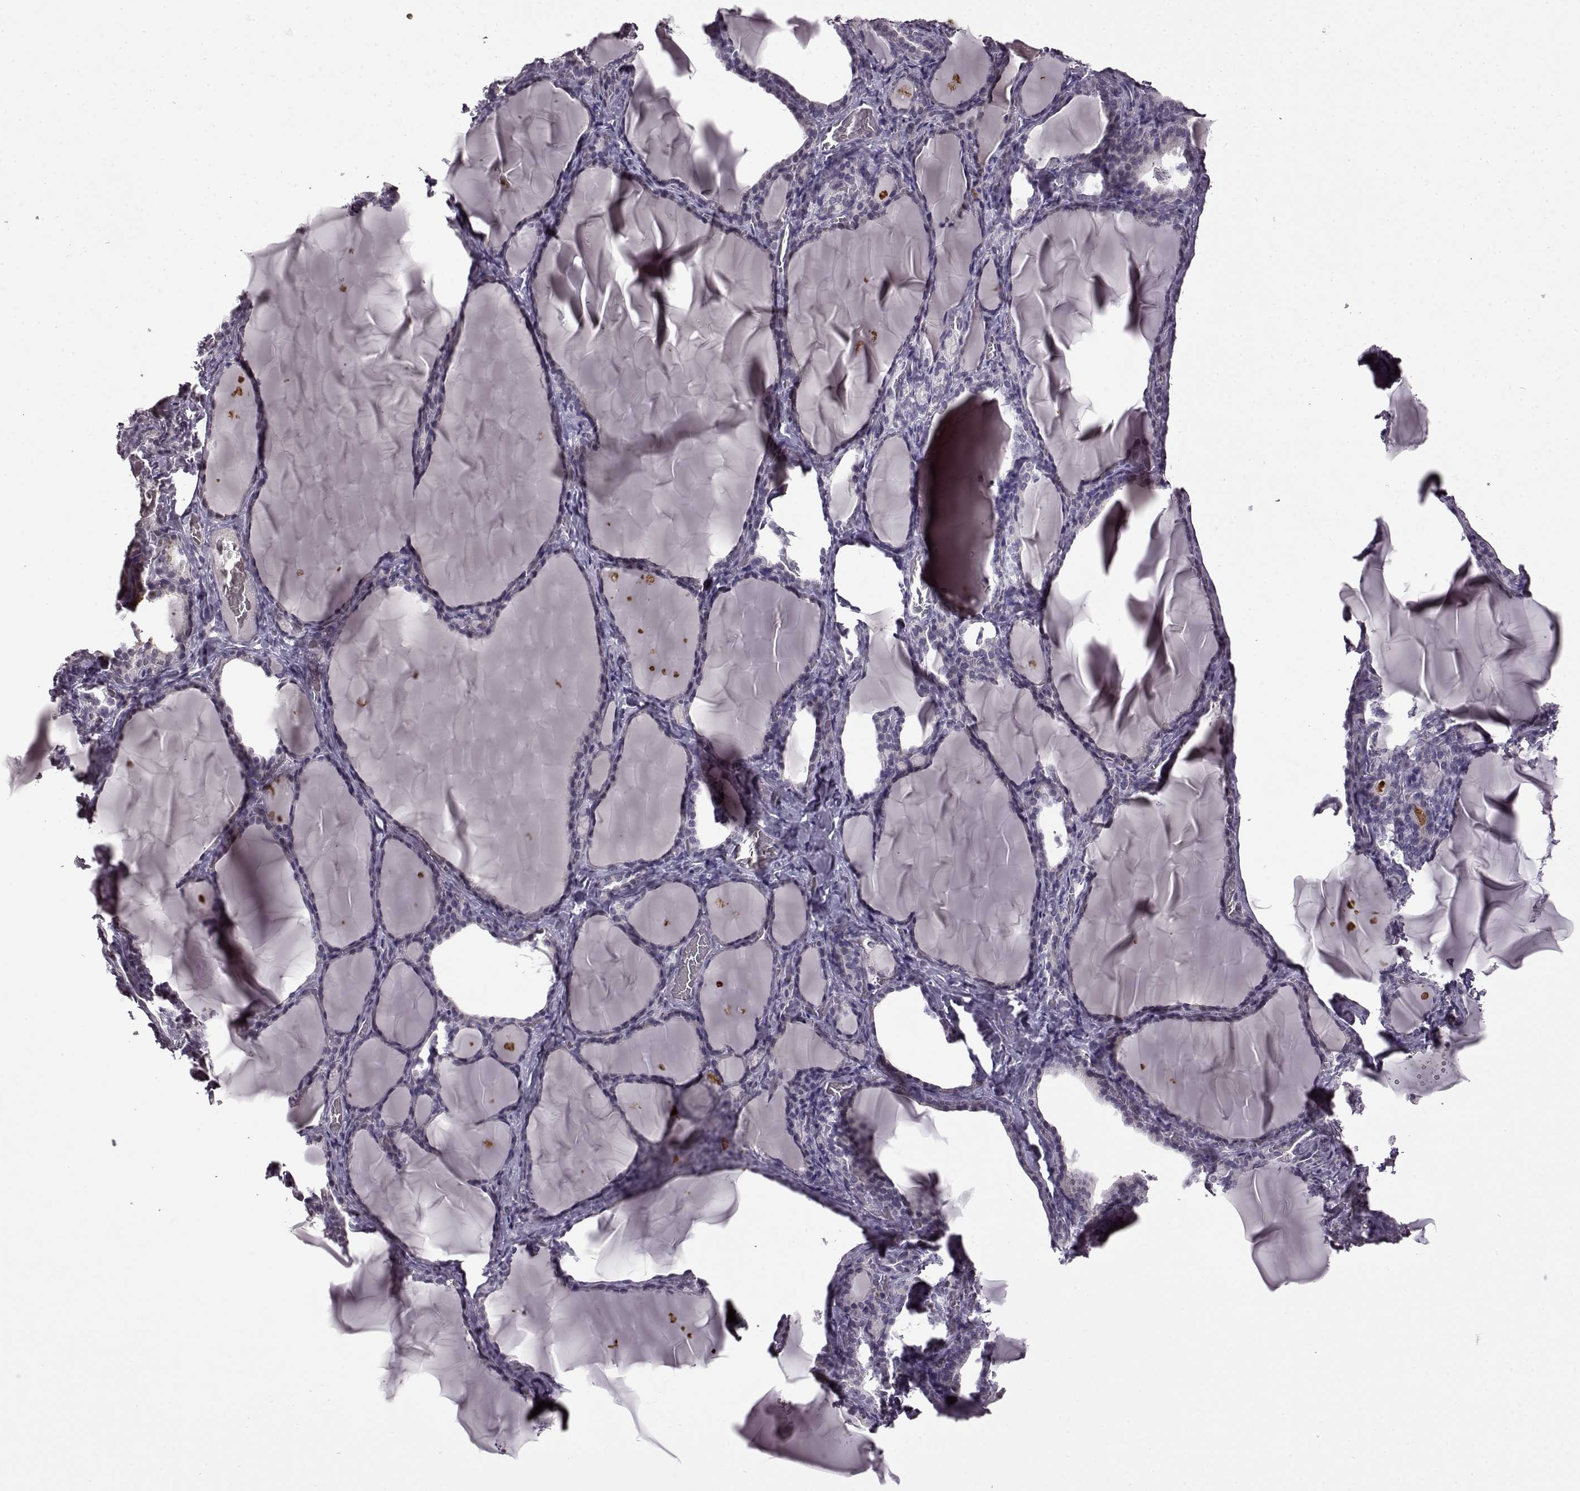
{"staining": {"intensity": "negative", "quantity": "none", "location": "none"}, "tissue": "thyroid gland", "cell_type": "Glandular cells", "image_type": "normal", "snomed": [{"axis": "morphology", "description": "Normal tissue, NOS"}, {"axis": "morphology", "description": "Hyperplasia, NOS"}, {"axis": "topography", "description": "Thyroid gland"}], "caption": "There is no significant expression in glandular cells of thyroid gland. (DAB IHC, high magnification).", "gene": "CNGA3", "patient": {"sex": "female", "age": 27}}